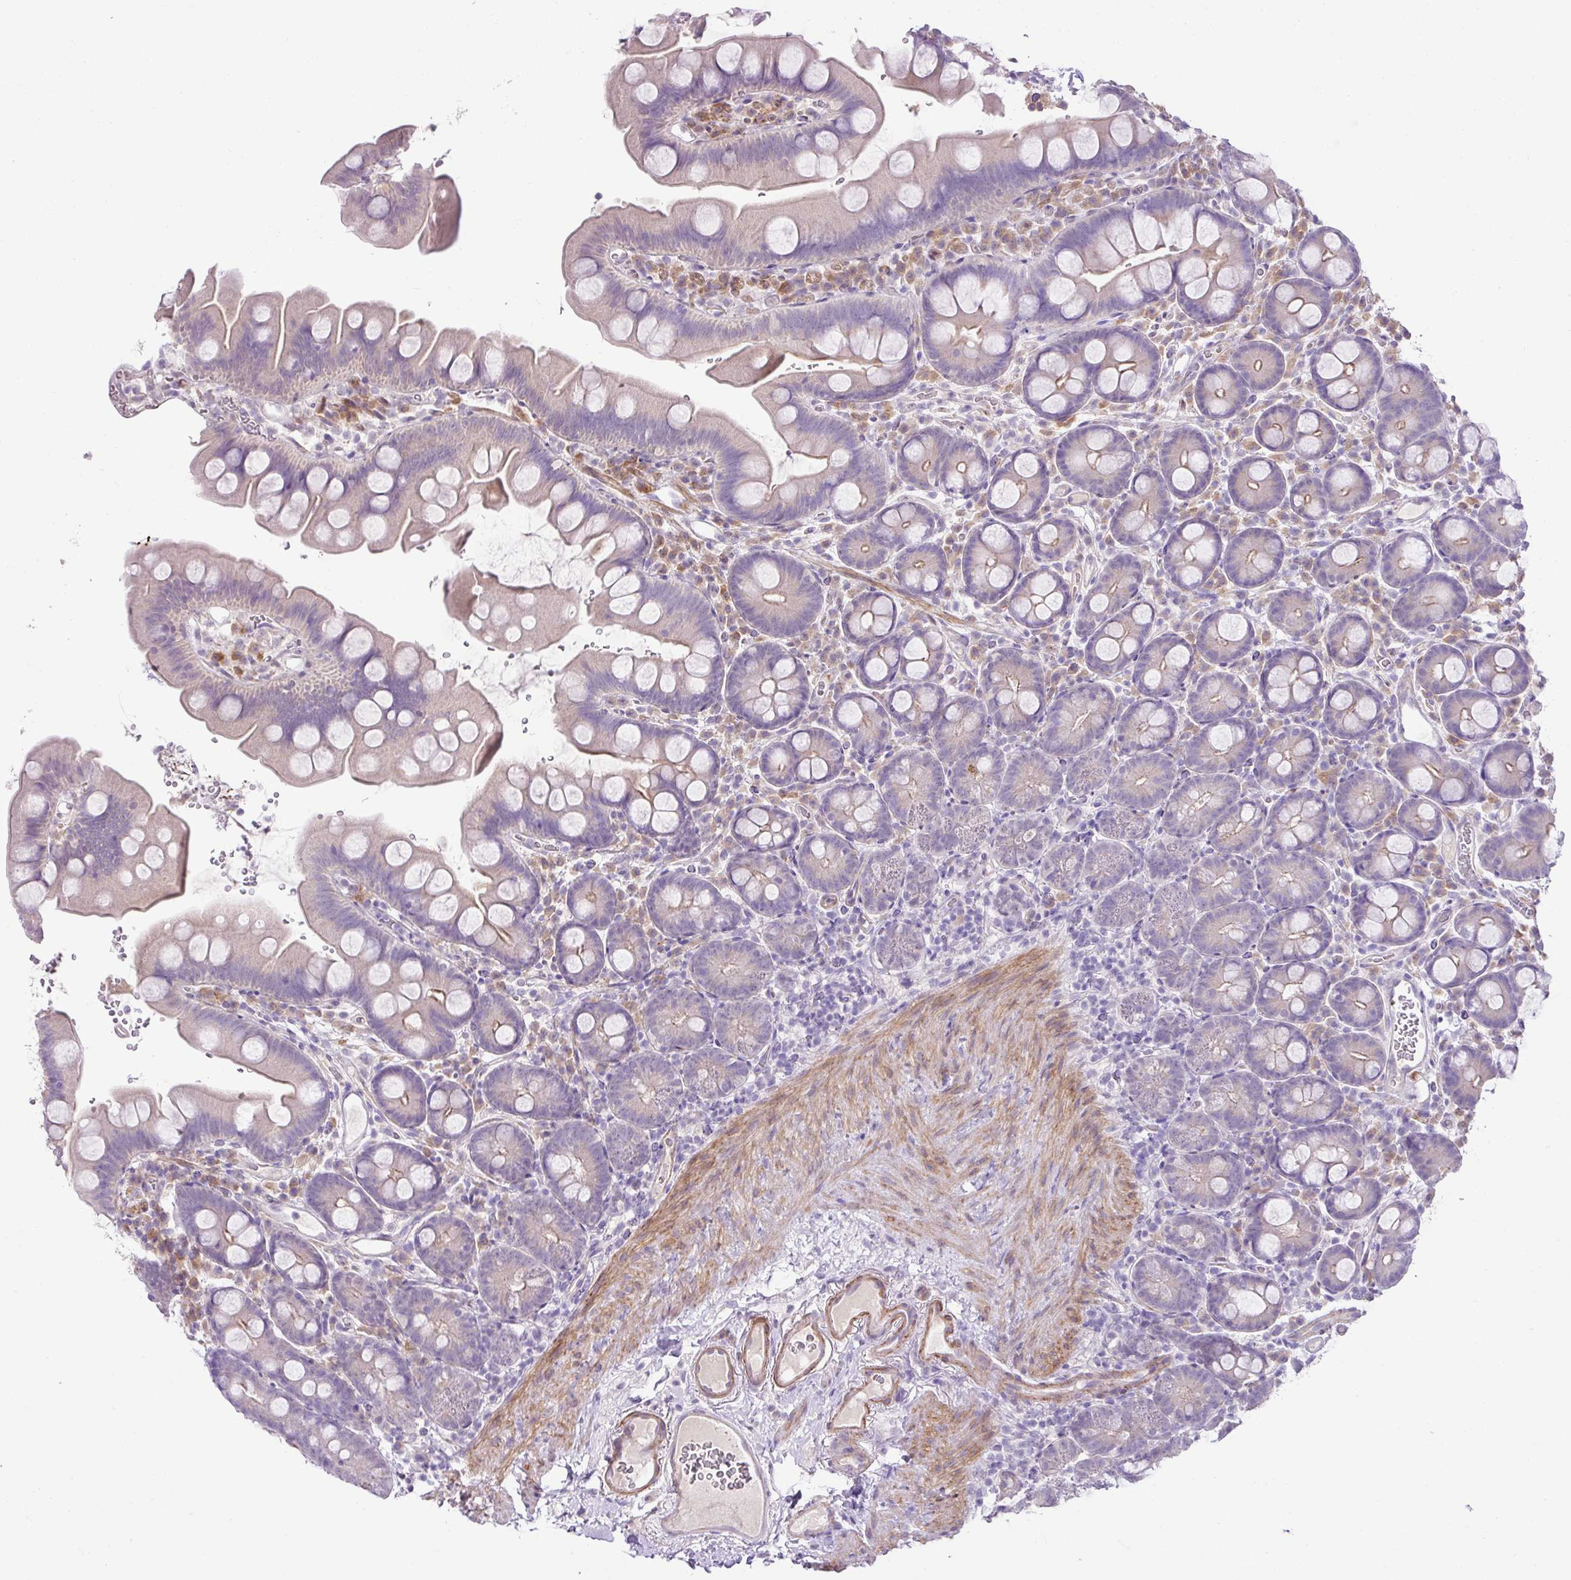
{"staining": {"intensity": "weak", "quantity": "<25%", "location": "cytoplasmic/membranous"}, "tissue": "small intestine", "cell_type": "Glandular cells", "image_type": "normal", "snomed": [{"axis": "morphology", "description": "Normal tissue, NOS"}, {"axis": "topography", "description": "Small intestine"}], "caption": "A high-resolution image shows immunohistochemistry (IHC) staining of normal small intestine, which displays no significant expression in glandular cells.", "gene": "DIP2A", "patient": {"sex": "female", "age": 68}}